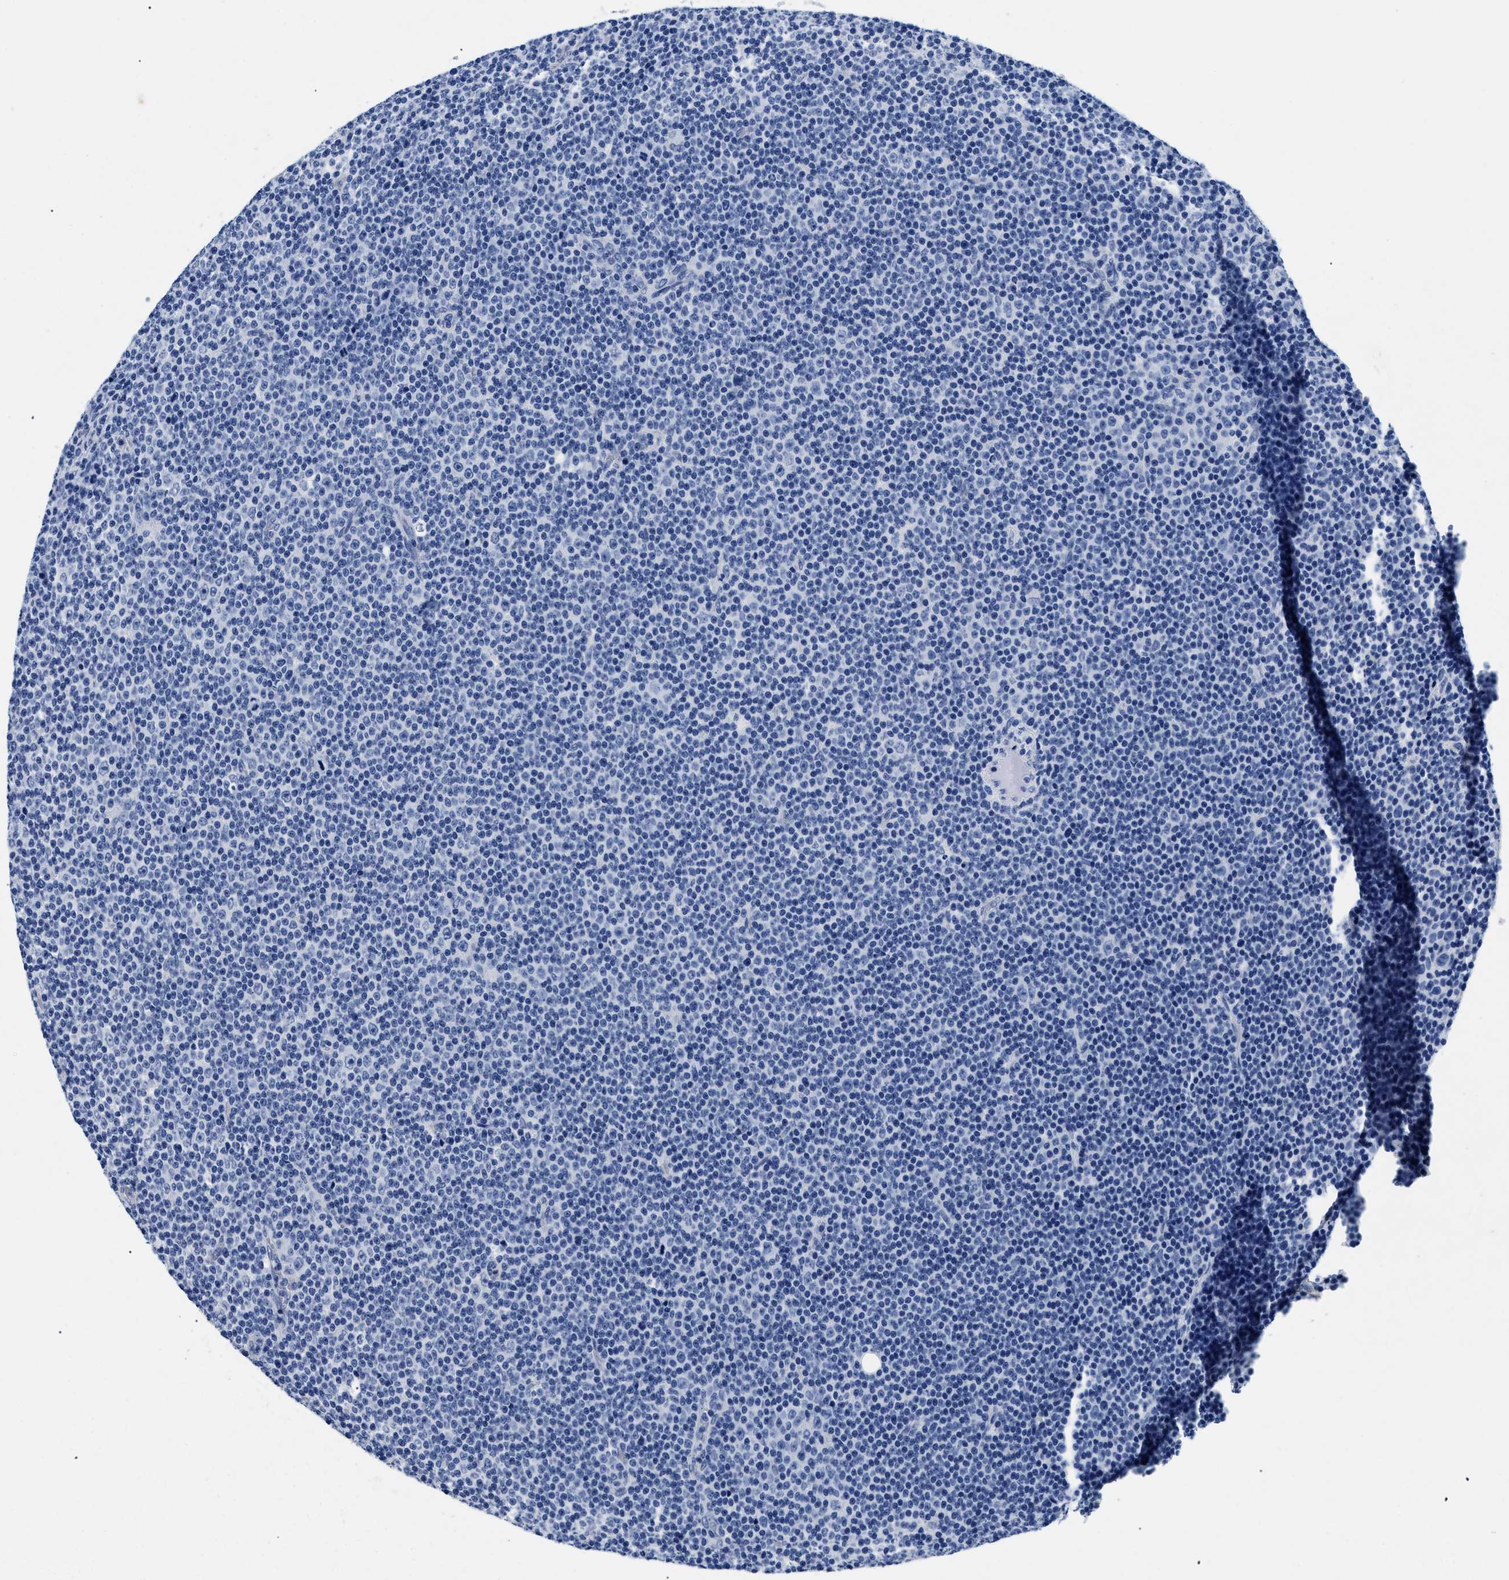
{"staining": {"intensity": "negative", "quantity": "none", "location": "none"}, "tissue": "lymphoma", "cell_type": "Tumor cells", "image_type": "cancer", "snomed": [{"axis": "morphology", "description": "Malignant lymphoma, non-Hodgkin's type, Low grade"}, {"axis": "topography", "description": "Lymph node"}], "caption": "High magnification brightfield microscopy of low-grade malignant lymphoma, non-Hodgkin's type stained with DAB (3,3'-diaminobenzidine) (brown) and counterstained with hematoxylin (blue): tumor cells show no significant positivity.", "gene": "LAMA3", "patient": {"sex": "female", "age": 67}}